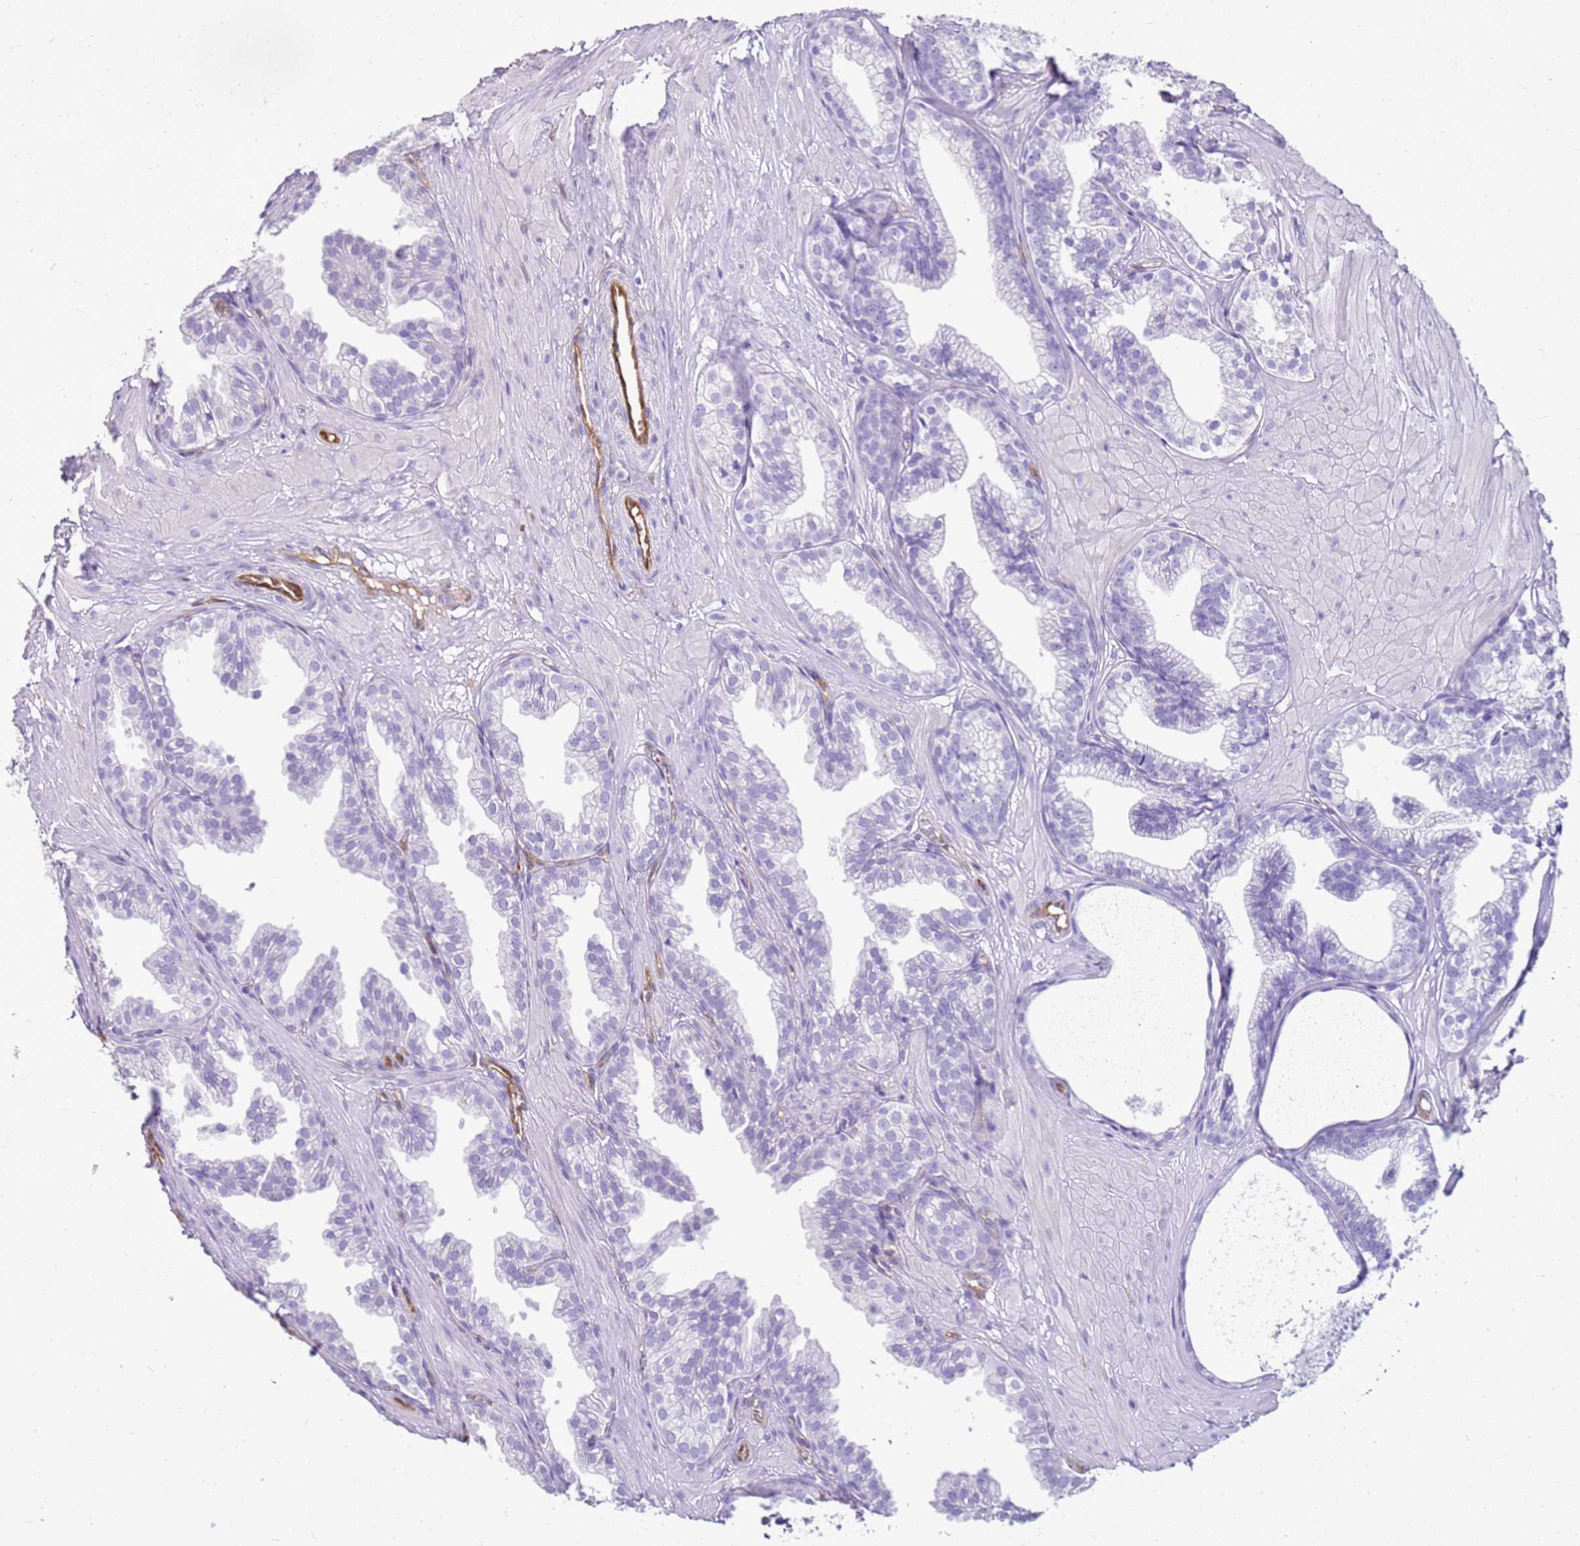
{"staining": {"intensity": "negative", "quantity": "none", "location": "none"}, "tissue": "prostate", "cell_type": "Glandular cells", "image_type": "normal", "snomed": [{"axis": "morphology", "description": "Normal tissue, NOS"}, {"axis": "topography", "description": "Prostate"}, {"axis": "topography", "description": "Peripheral nerve tissue"}], "caption": "IHC image of normal prostate stained for a protein (brown), which exhibits no staining in glandular cells.", "gene": "SULT1E1", "patient": {"sex": "male", "age": 55}}